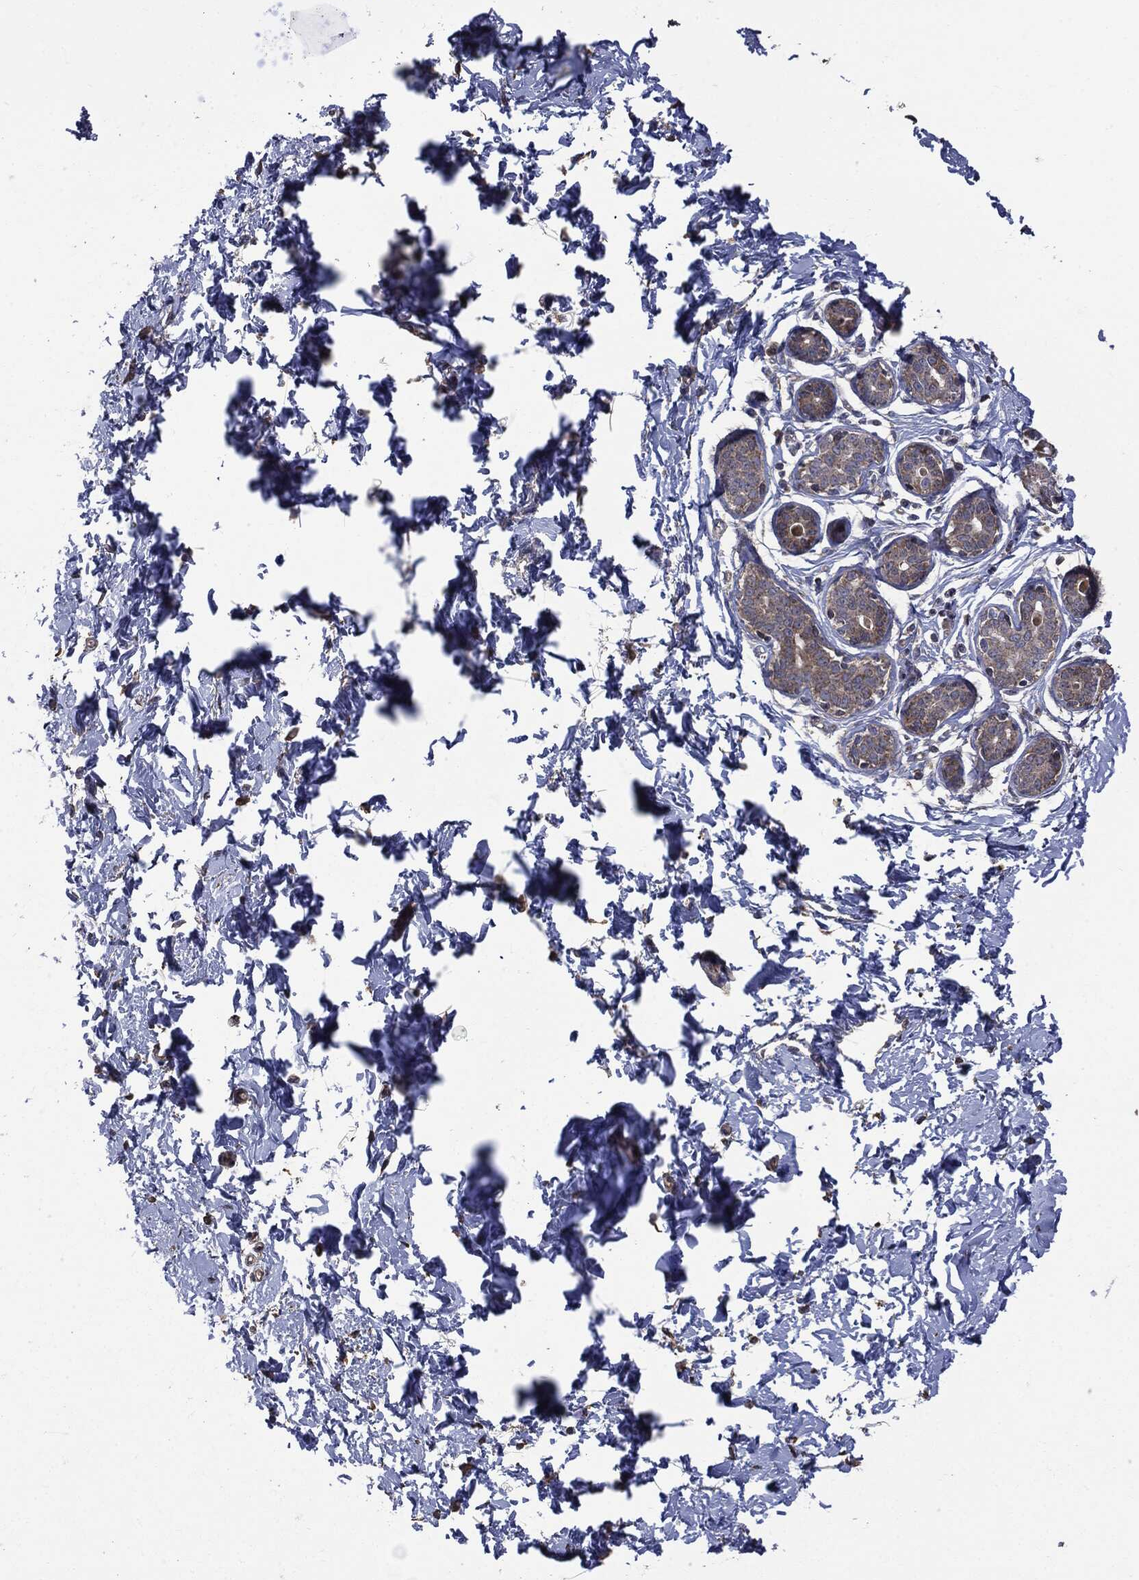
{"staining": {"intensity": "weak", "quantity": "25%-75%", "location": "cytoplasmic/membranous"}, "tissue": "breast", "cell_type": "Glandular cells", "image_type": "normal", "snomed": [{"axis": "morphology", "description": "Normal tissue, NOS"}, {"axis": "topography", "description": "Breast"}], "caption": "This image shows immunohistochemistry staining of unremarkable human breast, with low weak cytoplasmic/membranous expression in approximately 25%-75% of glandular cells.", "gene": "MTOR", "patient": {"sex": "female", "age": 37}}